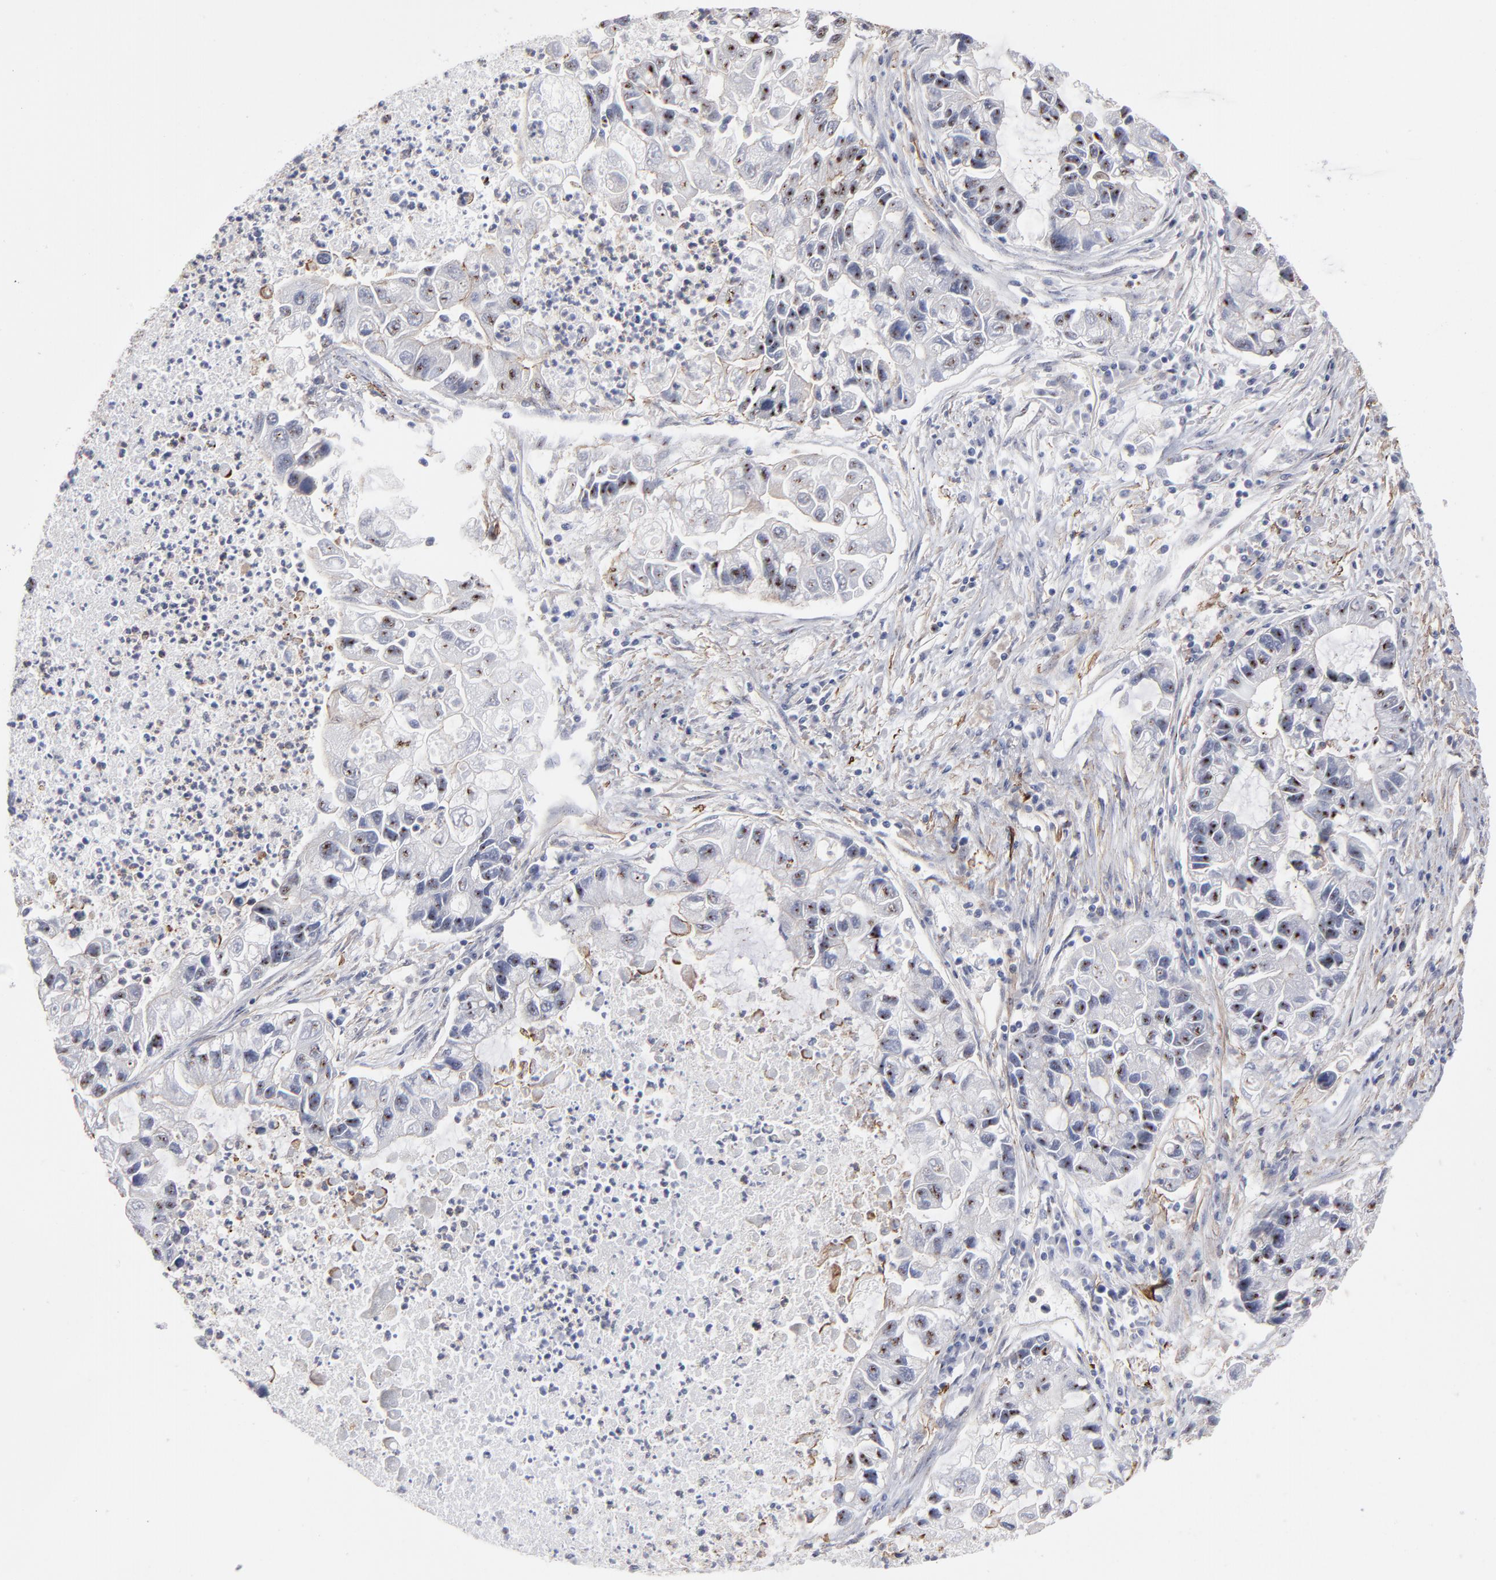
{"staining": {"intensity": "negative", "quantity": "none", "location": "none"}, "tissue": "lung cancer", "cell_type": "Tumor cells", "image_type": "cancer", "snomed": [{"axis": "morphology", "description": "Adenocarcinoma, NOS"}, {"axis": "topography", "description": "Lung"}], "caption": "IHC photomicrograph of human adenocarcinoma (lung) stained for a protein (brown), which reveals no expression in tumor cells.", "gene": "PXN", "patient": {"sex": "female", "age": 51}}